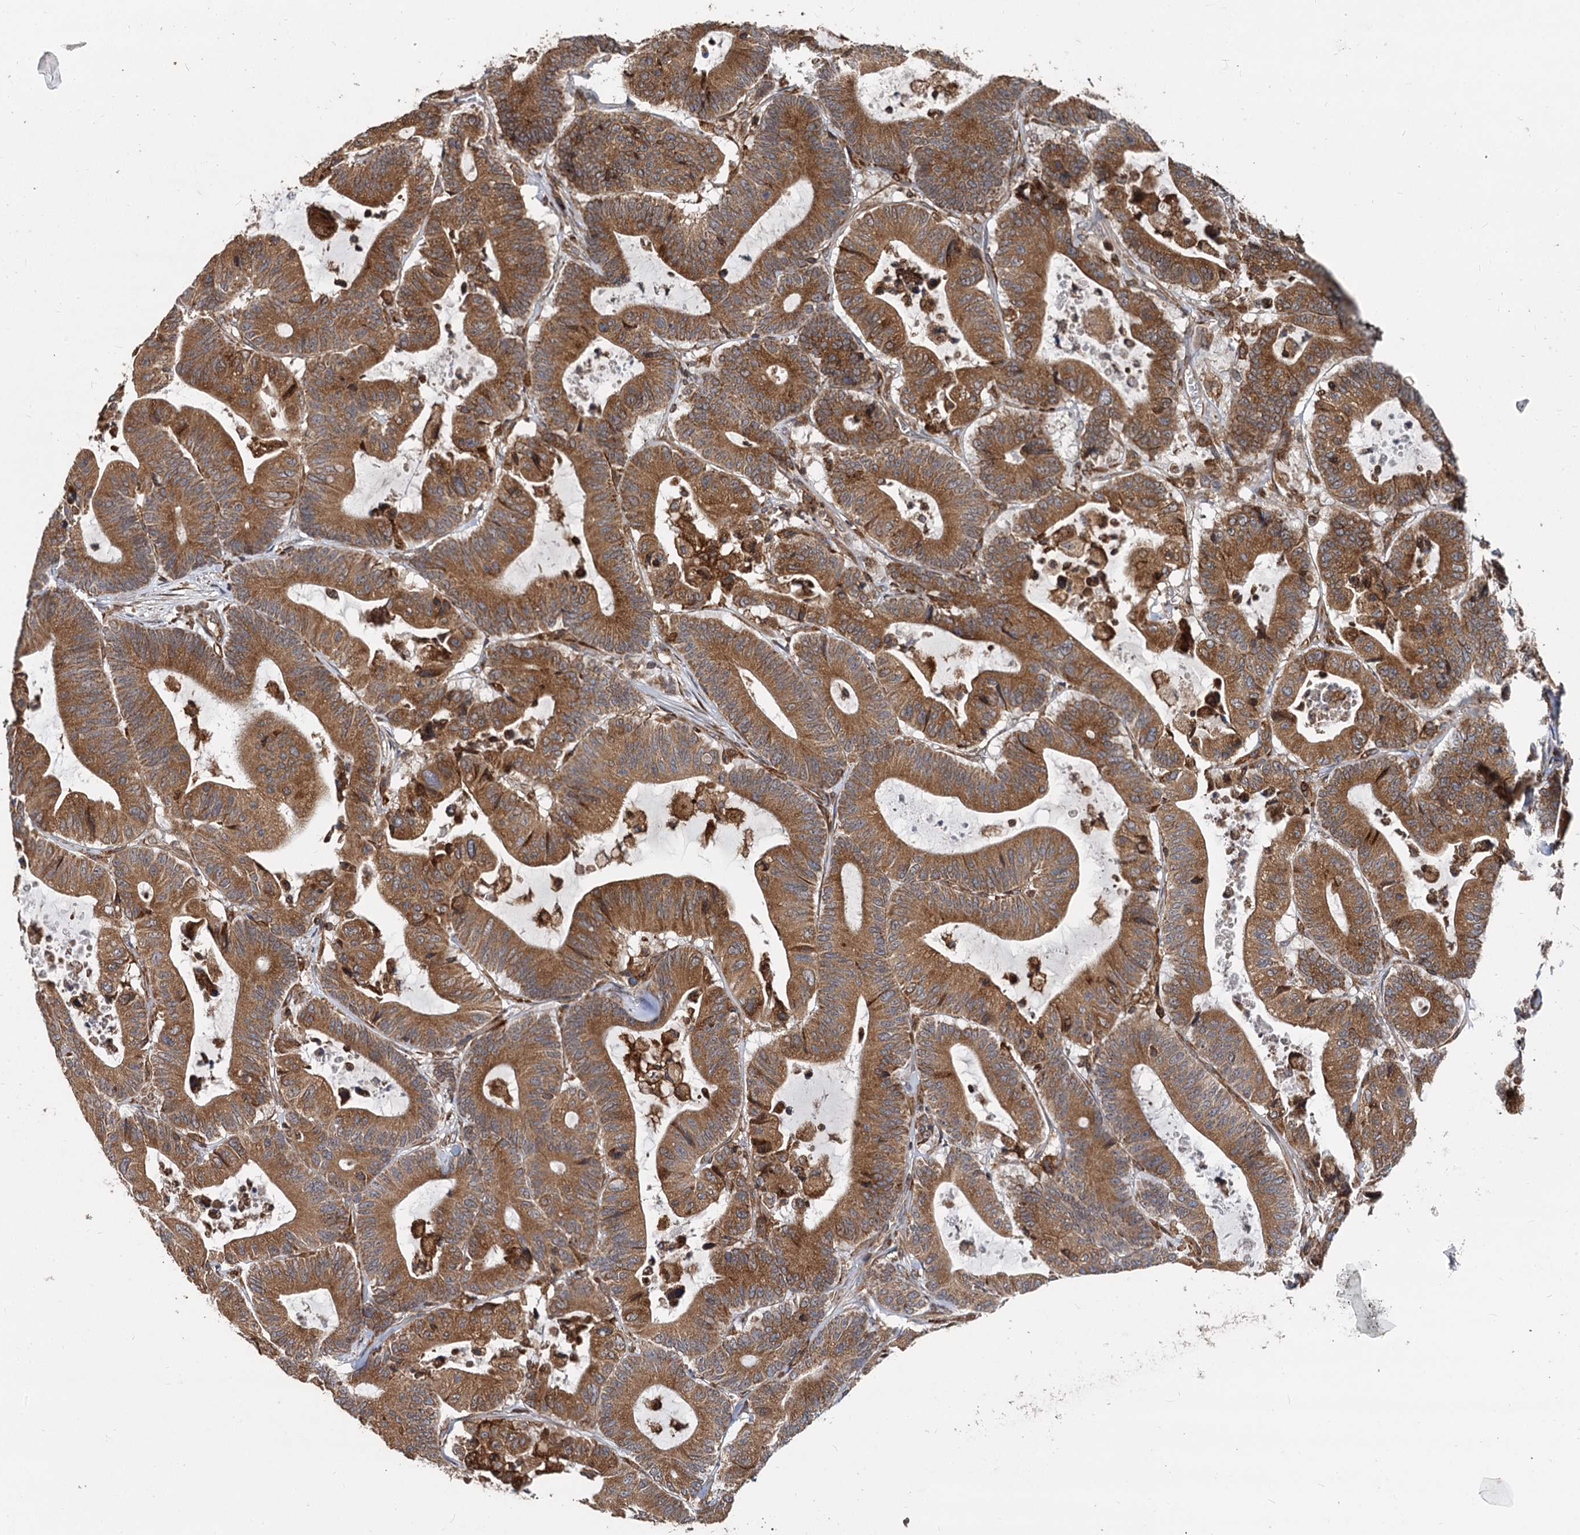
{"staining": {"intensity": "strong", "quantity": ">75%", "location": "cytoplasmic/membranous"}, "tissue": "colorectal cancer", "cell_type": "Tumor cells", "image_type": "cancer", "snomed": [{"axis": "morphology", "description": "Adenocarcinoma, NOS"}, {"axis": "topography", "description": "Colon"}], "caption": "Colorectal cancer (adenocarcinoma) stained with a protein marker reveals strong staining in tumor cells.", "gene": "STIM1", "patient": {"sex": "female", "age": 84}}